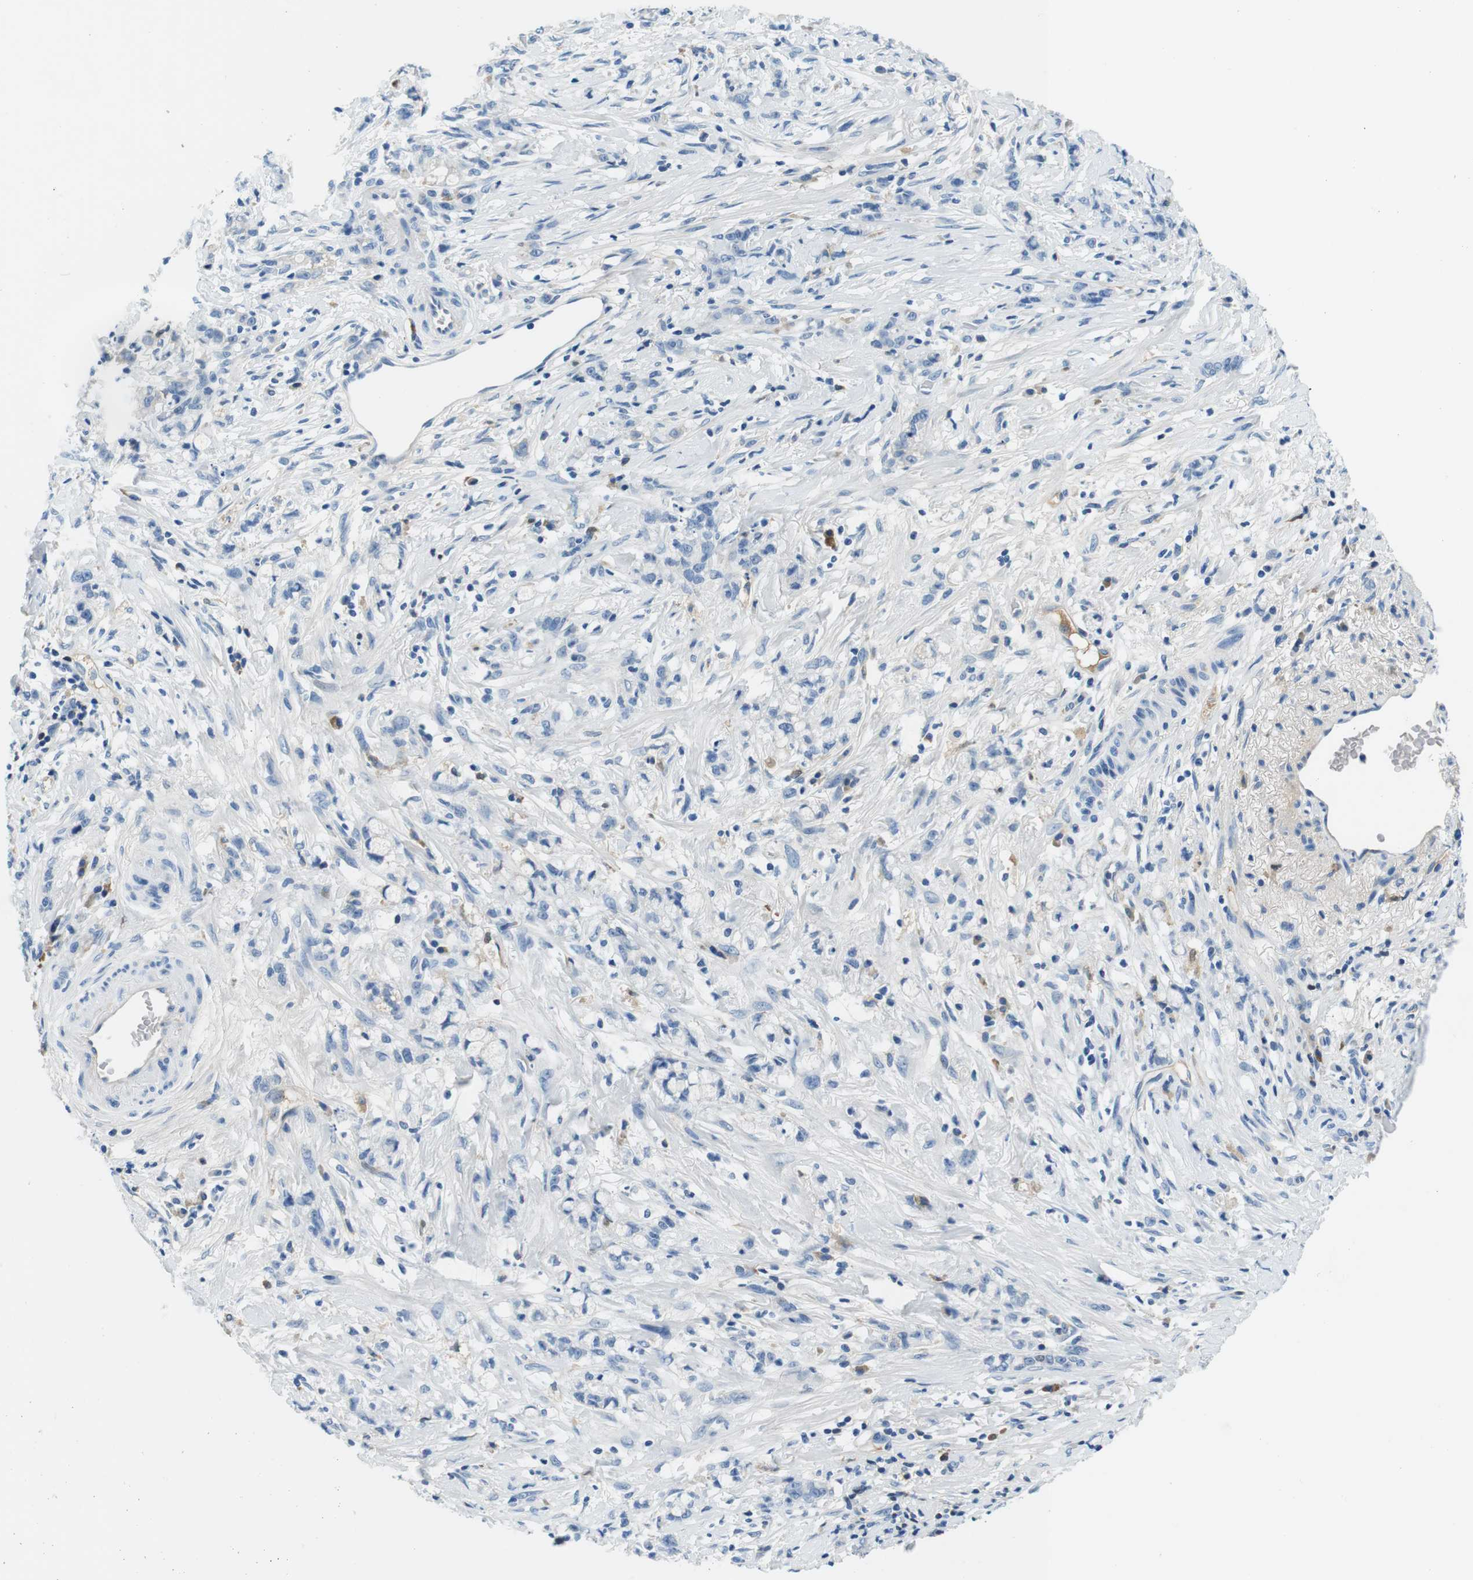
{"staining": {"intensity": "negative", "quantity": "none", "location": "none"}, "tissue": "stomach cancer", "cell_type": "Tumor cells", "image_type": "cancer", "snomed": [{"axis": "morphology", "description": "Adenocarcinoma, NOS"}, {"axis": "topography", "description": "Stomach, lower"}], "caption": "Tumor cells show no significant staining in stomach cancer.", "gene": "IGHD", "patient": {"sex": "male", "age": 88}}